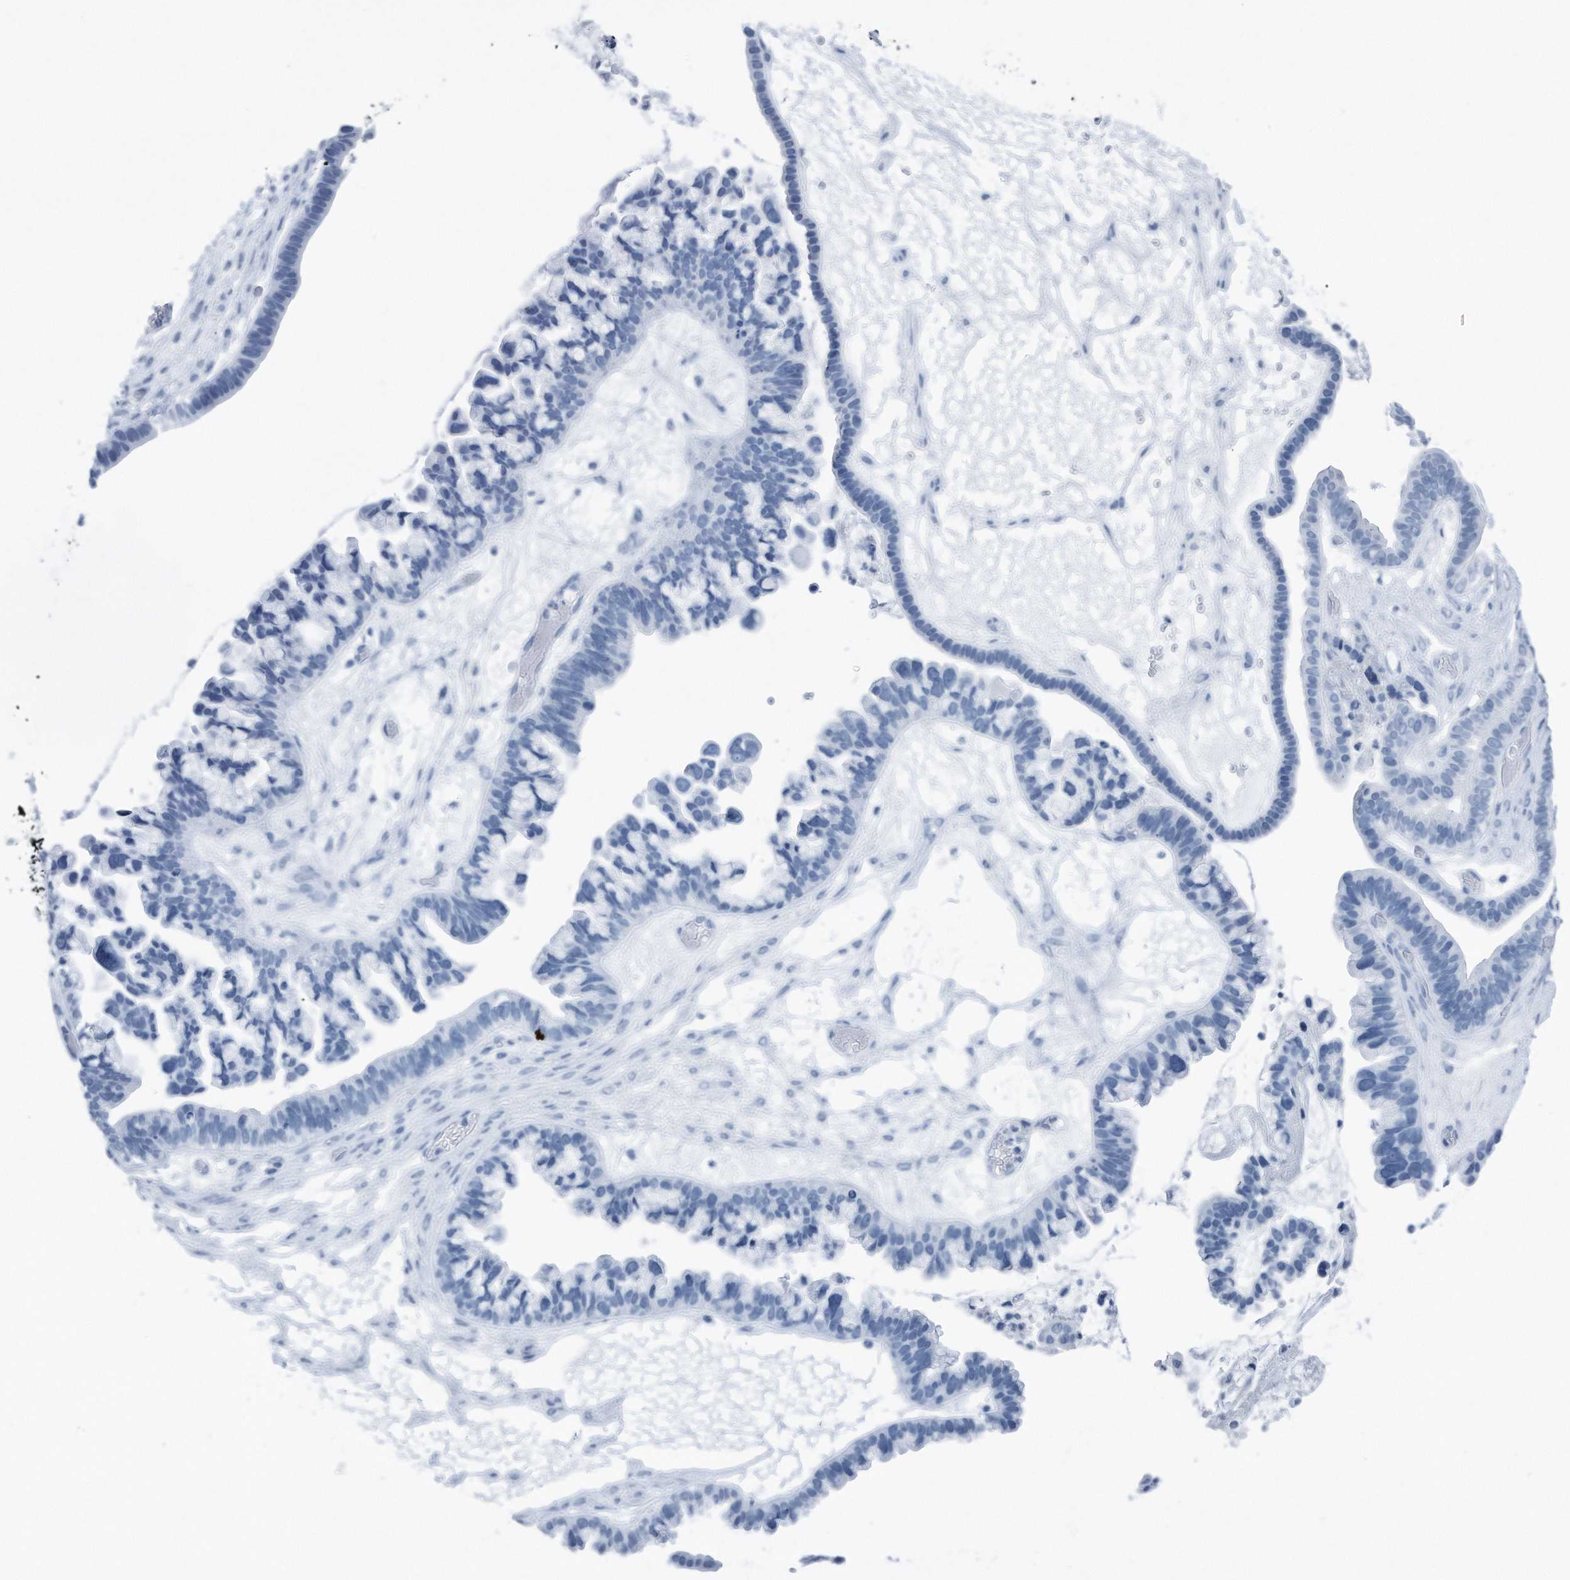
{"staining": {"intensity": "negative", "quantity": "none", "location": "none"}, "tissue": "ovarian cancer", "cell_type": "Tumor cells", "image_type": "cancer", "snomed": [{"axis": "morphology", "description": "Cystadenocarcinoma, serous, NOS"}, {"axis": "topography", "description": "Ovary"}], "caption": "Serous cystadenocarcinoma (ovarian) was stained to show a protein in brown. There is no significant expression in tumor cells.", "gene": "YRDC", "patient": {"sex": "female", "age": 56}}